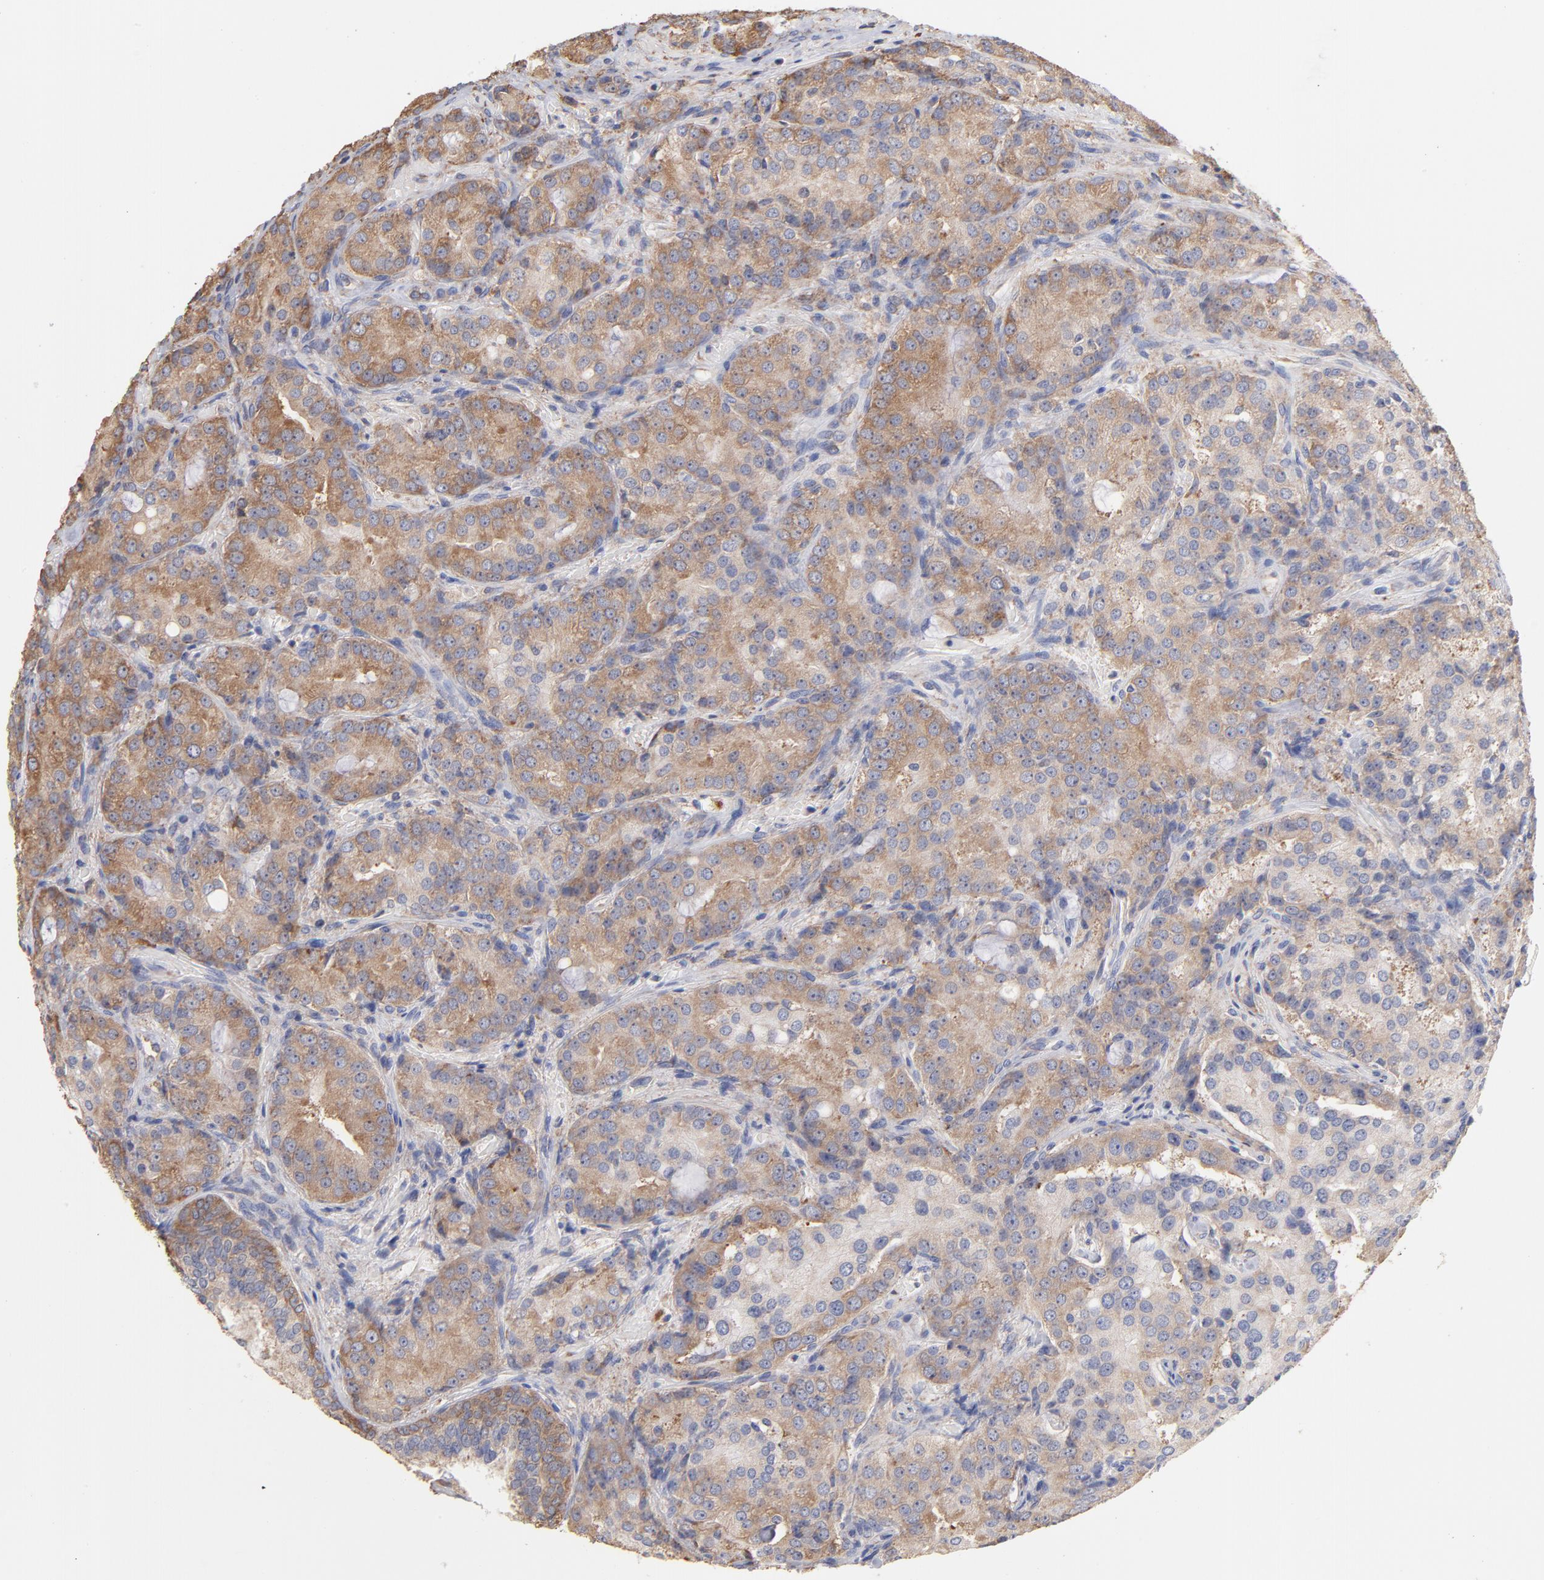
{"staining": {"intensity": "moderate", "quantity": ">75%", "location": "cytoplasmic/membranous"}, "tissue": "prostate cancer", "cell_type": "Tumor cells", "image_type": "cancer", "snomed": [{"axis": "morphology", "description": "Adenocarcinoma, High grade"}, {"axis": "topography", "description": "Prostate"}], "caption": "DAB (3,3'-diaminobenzidine) immunohistochemical staining of prostate cancer displays moderate cytoplasmic/membranous protein positivity in about >75% of tumor cells. The staining was performed using DAB, with brown indicating positive protein expression. Nuclei are stained blue with hematoxylin.", "gene": "RPL9", "patient": {"sex": "male", "age": 72}}